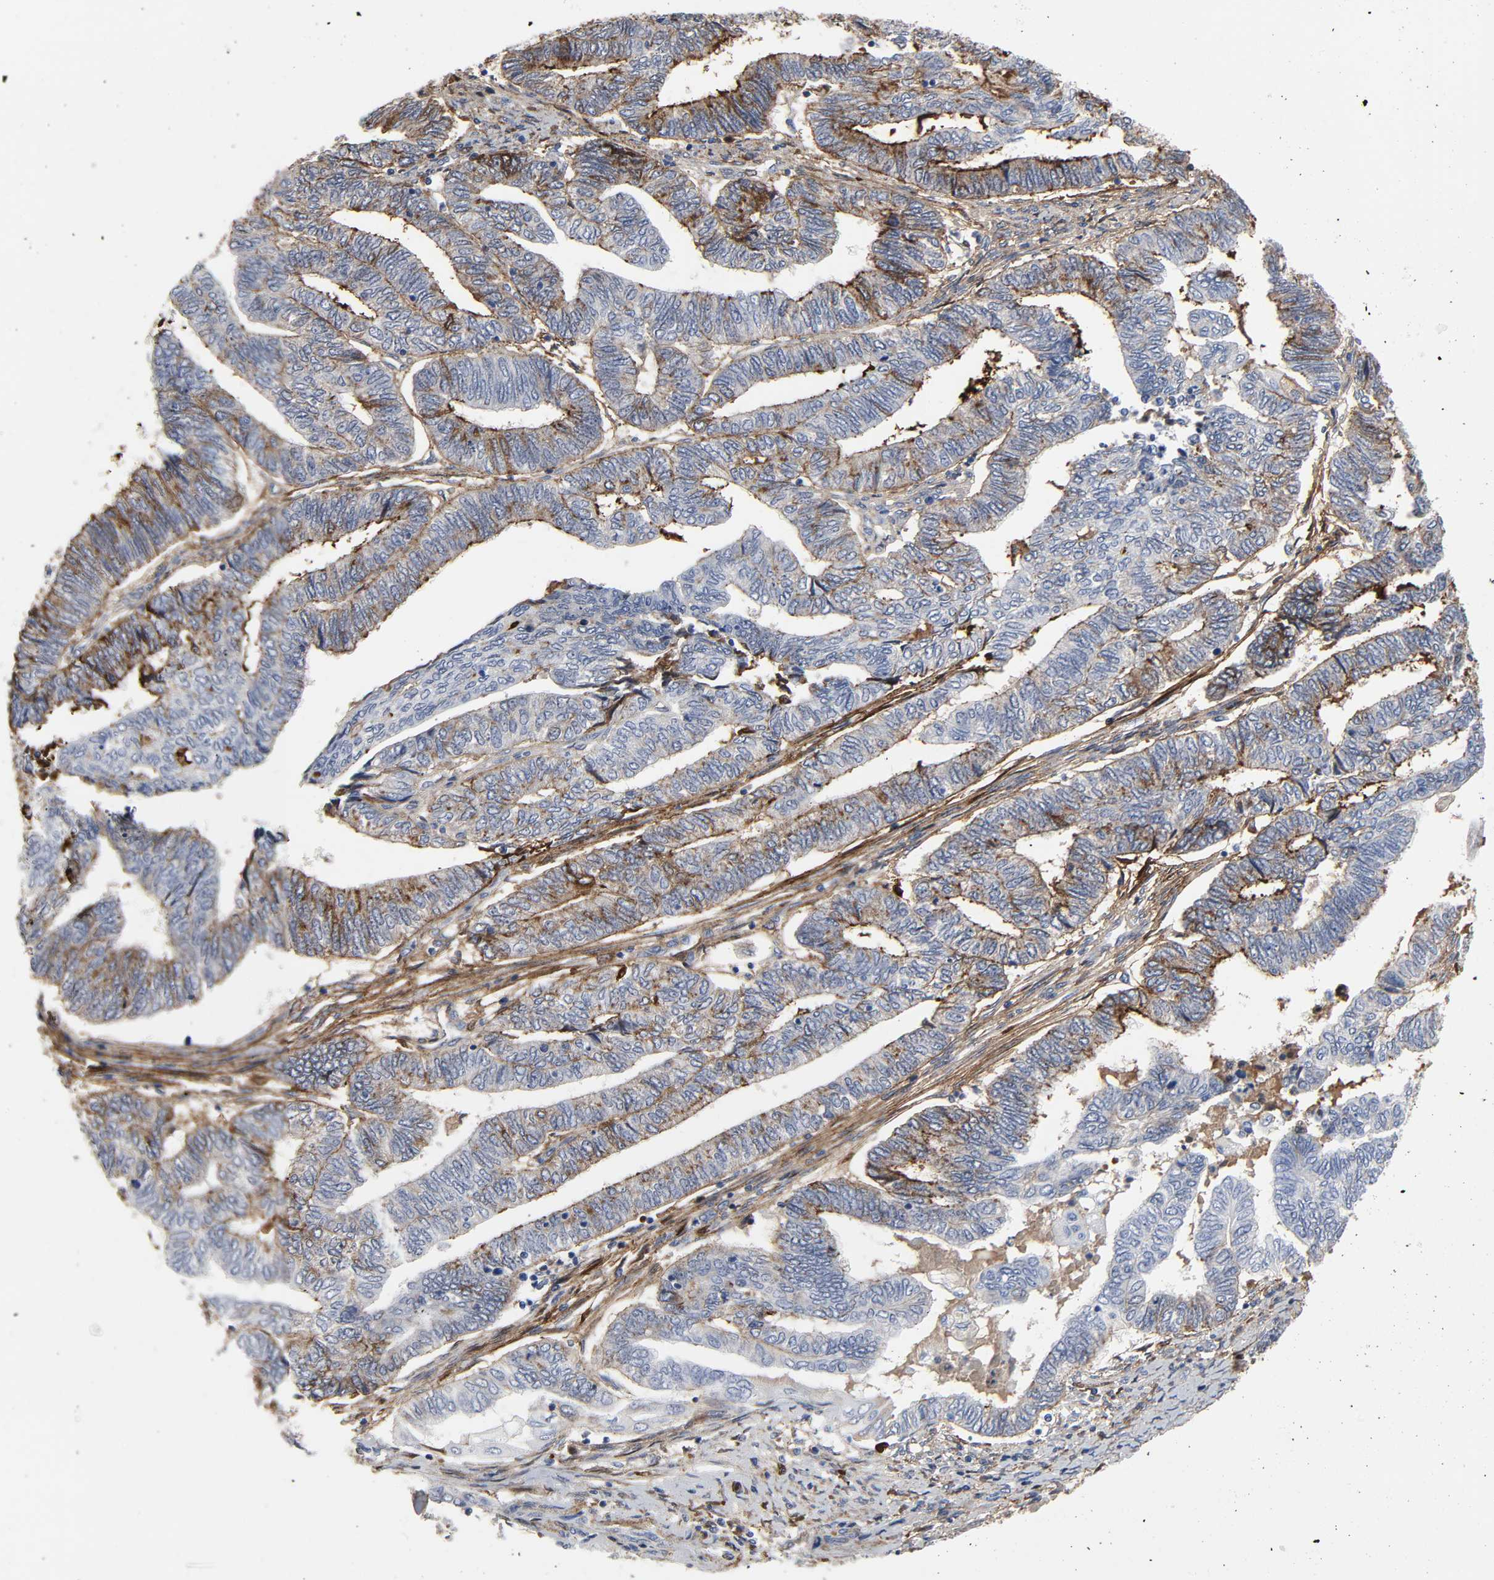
{"staining": {"intensity": "strong", "quantity": "<25%", "location": "cytoplasmic/membranous"}, "tissue": "endometrial cancer", "cell_type": "Tumor cells", "image_type": "cancer", "snomed": [{"axis": "morphology", "description": "Adenocarcinoma, NOS"}, {"axis": "topography", "description": "Uterus"}, {"axis": "topography", "description": "Endometrium"}], "caption": "Immunohistochemistry (DAB (3,3'-diaminobenzidine)) staining of adenocarcinoma (endometrial) reveals strong cytoplasmic/membranous protein expression in about <25% of tumor cells.", "gene": "FBLN1", "patient": {"sex": "female", "age": 70}}